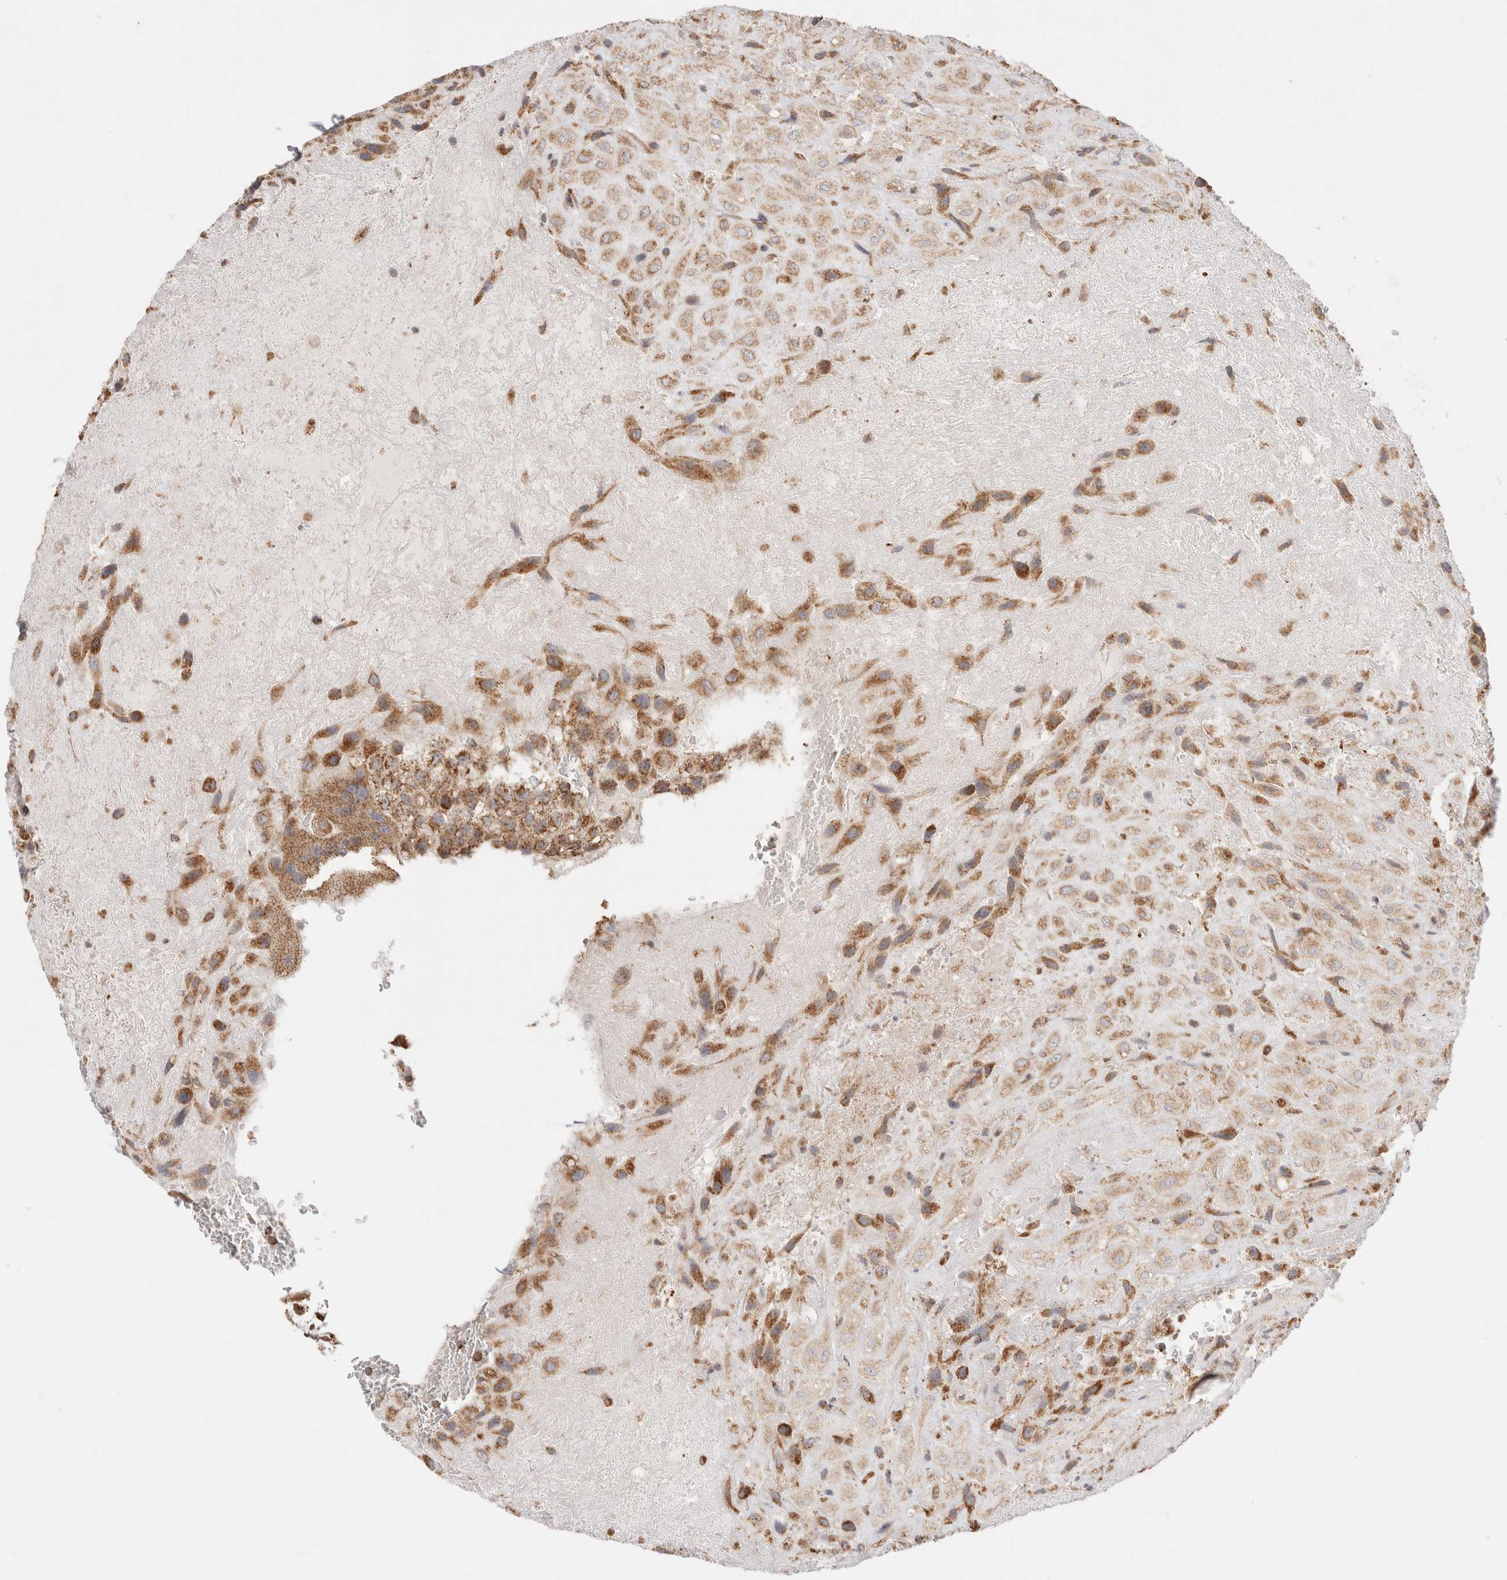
{"staining": {"intensity": "moderate", "quantity": ">75%", "location": "cytoplasmic/membranous"}, "tissue": "placenta", "cell_type": "Decidual cells", "image_type": "normal", "snomed": [{"axis": "morphology", "description": "Normal tissue, NOS"}, {"axis": "topography", "description": "Placenta"}], "caption": "The histopathology image shows a brown stain indicating the presence of a protein in the cytoplasmic/membranous of decidual cells in placenta. (IHC, brightfield microscopy, high magnification).", "gene": "TMPPE", "patient": {"sex": "female", "age": 35}}